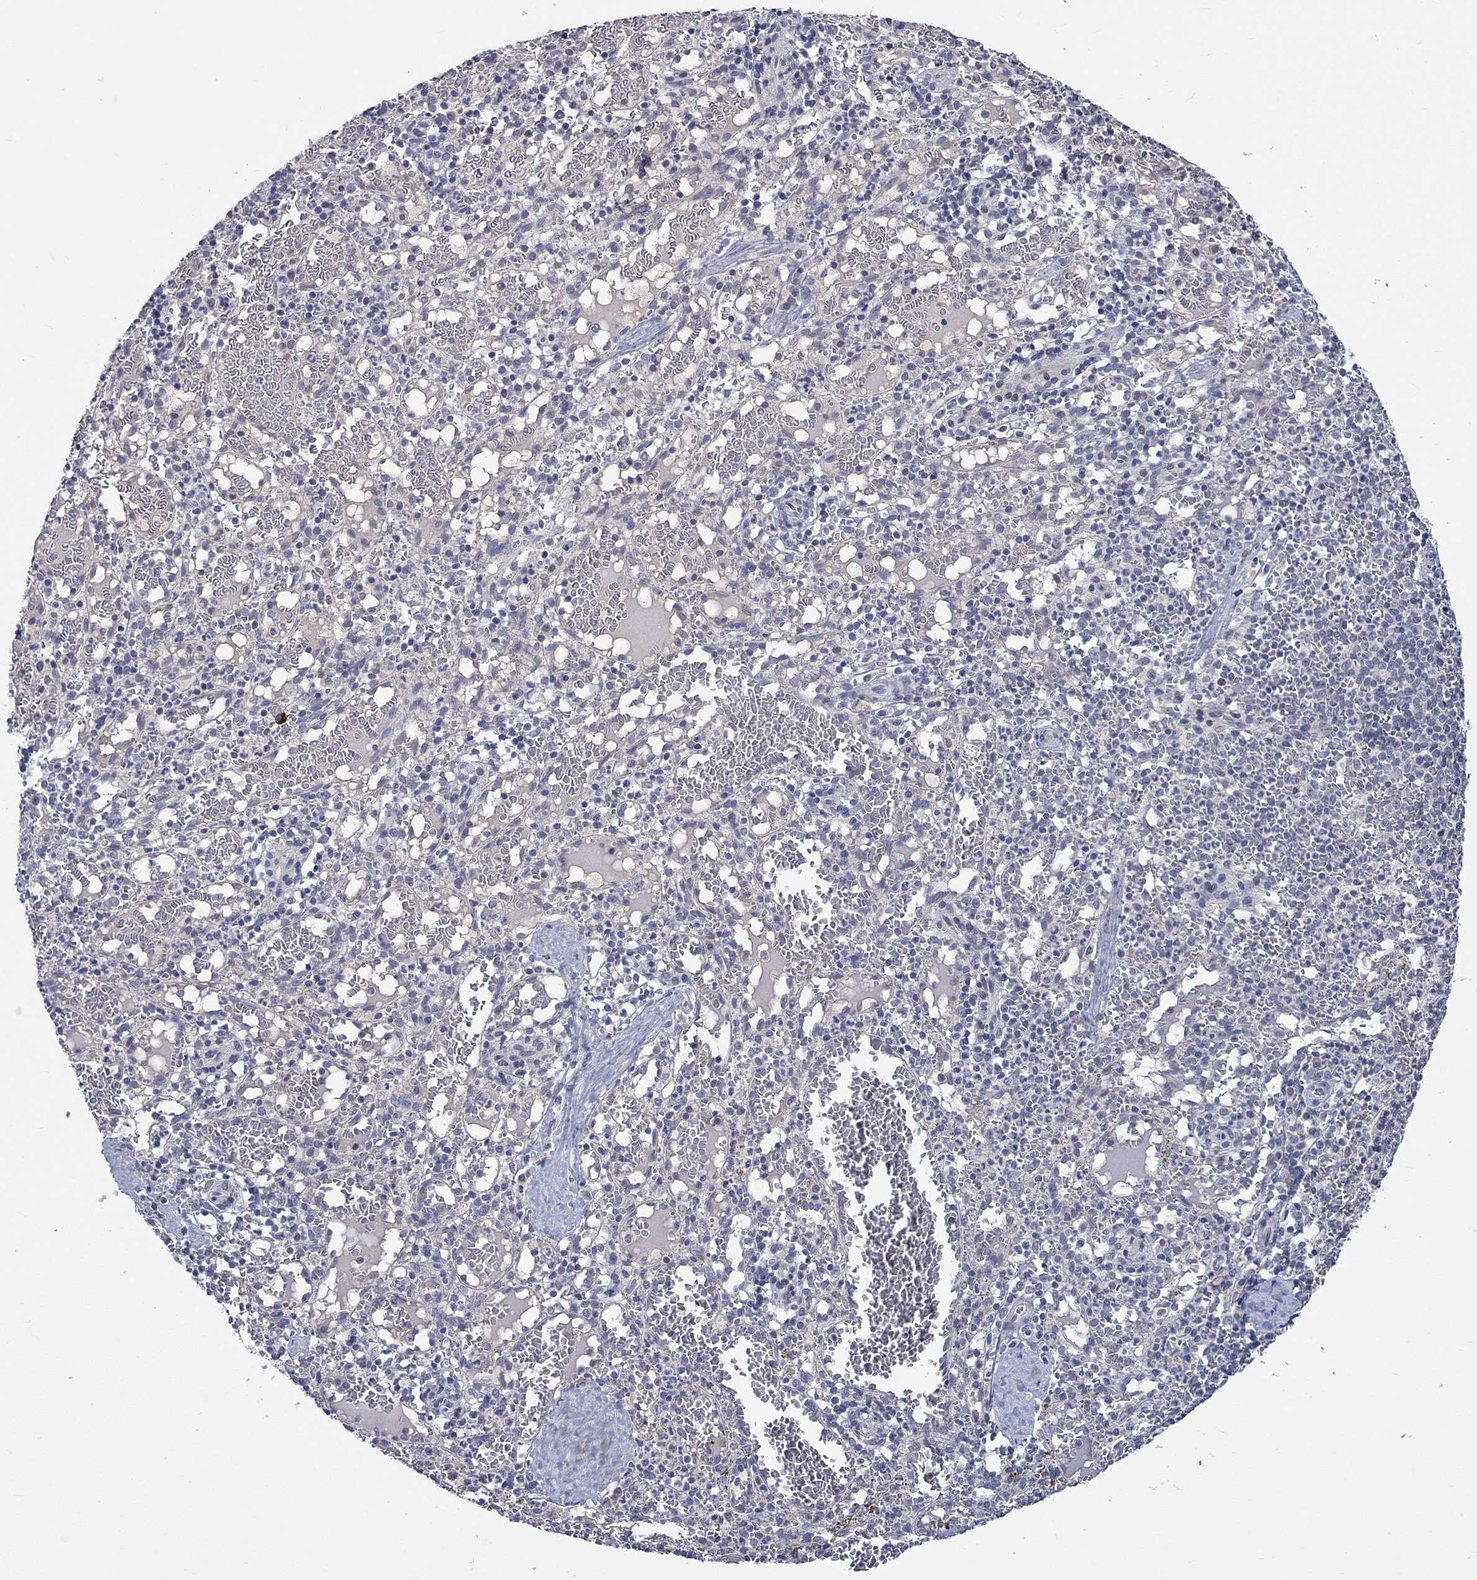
{"staining": {"intensity": "negative", "quantity": "none", "location": "none"}, "tissue": "spleen", "cell_type": "Cells in red pulp", "image_type": "normal", "snomed": [{"axis": "morphology", "description": "Normal tissue, NOS"}, {"axis": "topography", "description": "Spleen"}], "caption": "Protein analysis of normal spleen displays no significant expression in cells in red pulp. Brightfield microscopy of immunohistochemistry stained with DAB (brown) and hematoxylin (blue), captured at high magnification.", "gene": "DDX3Y", "patient": {"sex": "male", "age": 11}}